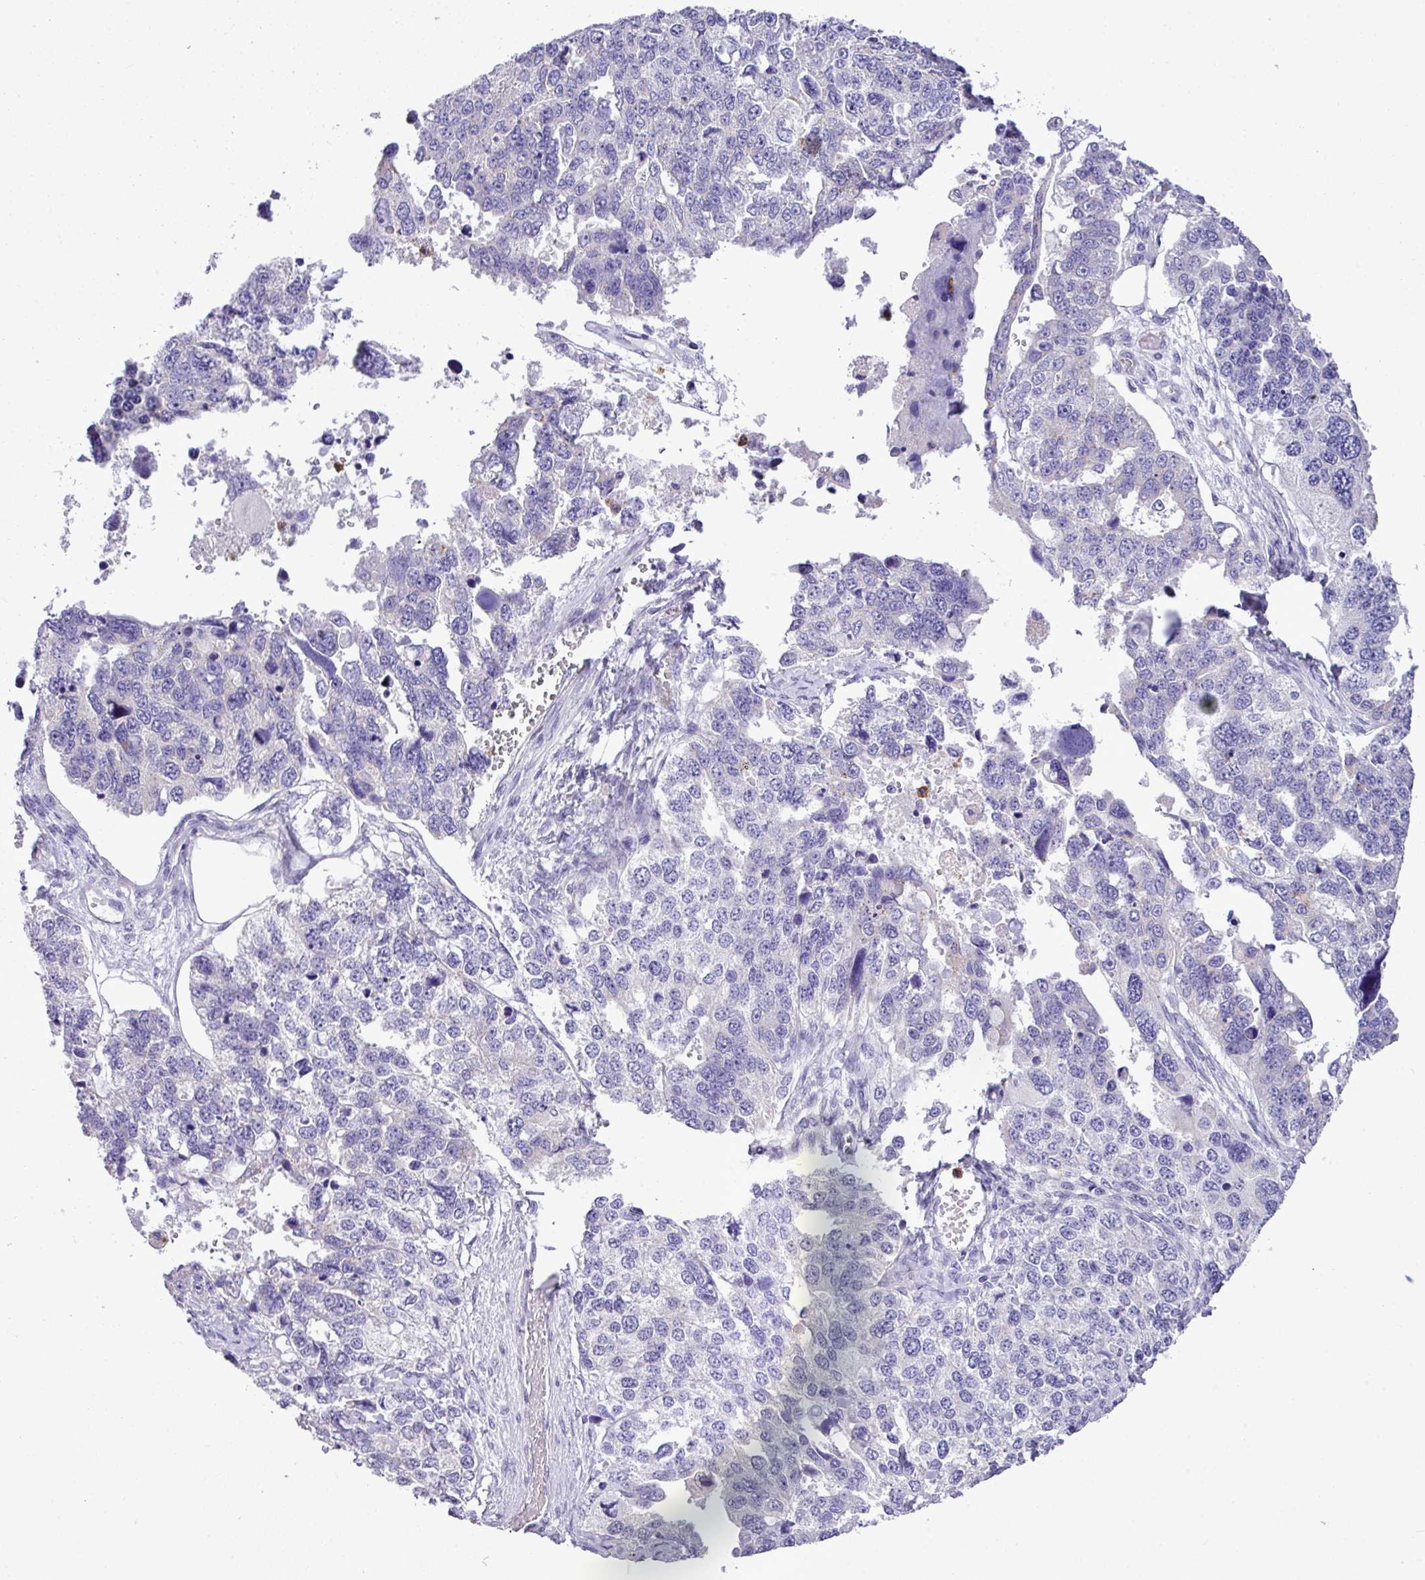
{"staining": {"intensity": "negative", "quantity": "none", "location": "none"}, "tissue": "ovarian cancer", "cell_type": "Tumor cells", "image_type": "cancer", "snomed": [{"axis": "morphology", "description": "Cystadenocarcinoma, serous, NOS"}, {"axis": "topography", "description": "Ovary"}], "caption": "Immunohistochemistry (IHC) of ovarian cancer (serous cystadenocarcinoma) displays no positivity in tumor cells.", "gene": "ZSCAN5A", "patient": {"sex": "female", "age": 76}}